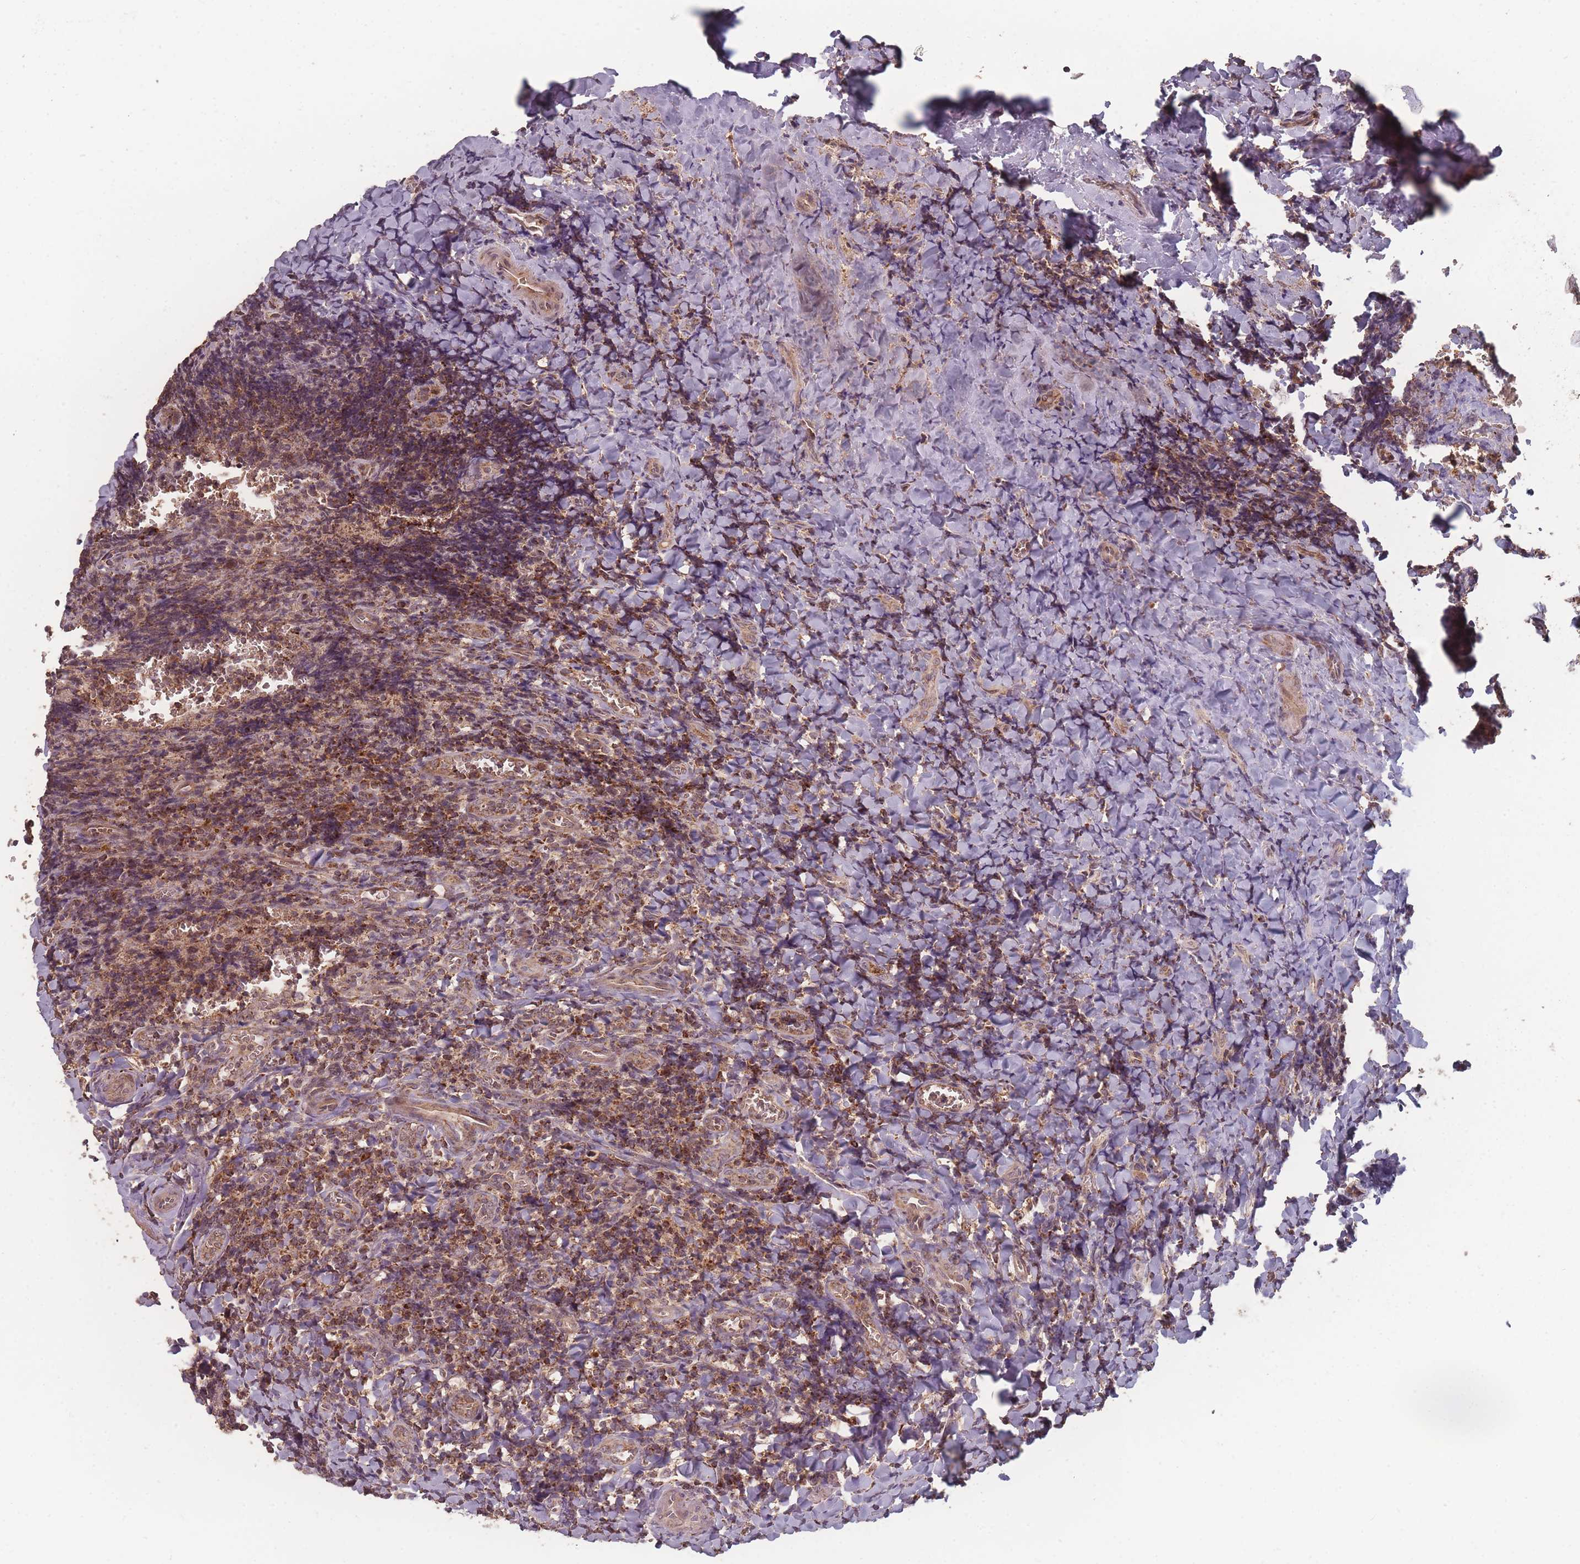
{"staining": {"intensity": "strong", "quantity": "25%-75%", "location": "cytoplasmic/membranous"}, "tissue": "tonsil", "cell_type": "Germinal center cells", "image_type": "normal", "snomed": [{"axis": "morphology", "description": "Normal tissue, NOS"}, {"axis": "topography", "description": "Tonsil"}], "caption": "Immunohistochemical staining of unremarkable tonsil displays high levels of strong cytoplasmic/membranous staining in about 25%-75% of germinal center cells. (Stains: DAB in brown, nuclei in blue, Microscopy: brightfield microscopy at high magnification).", "gene": "LYRM7", "patient": {"sex": "male", "age": 27}}